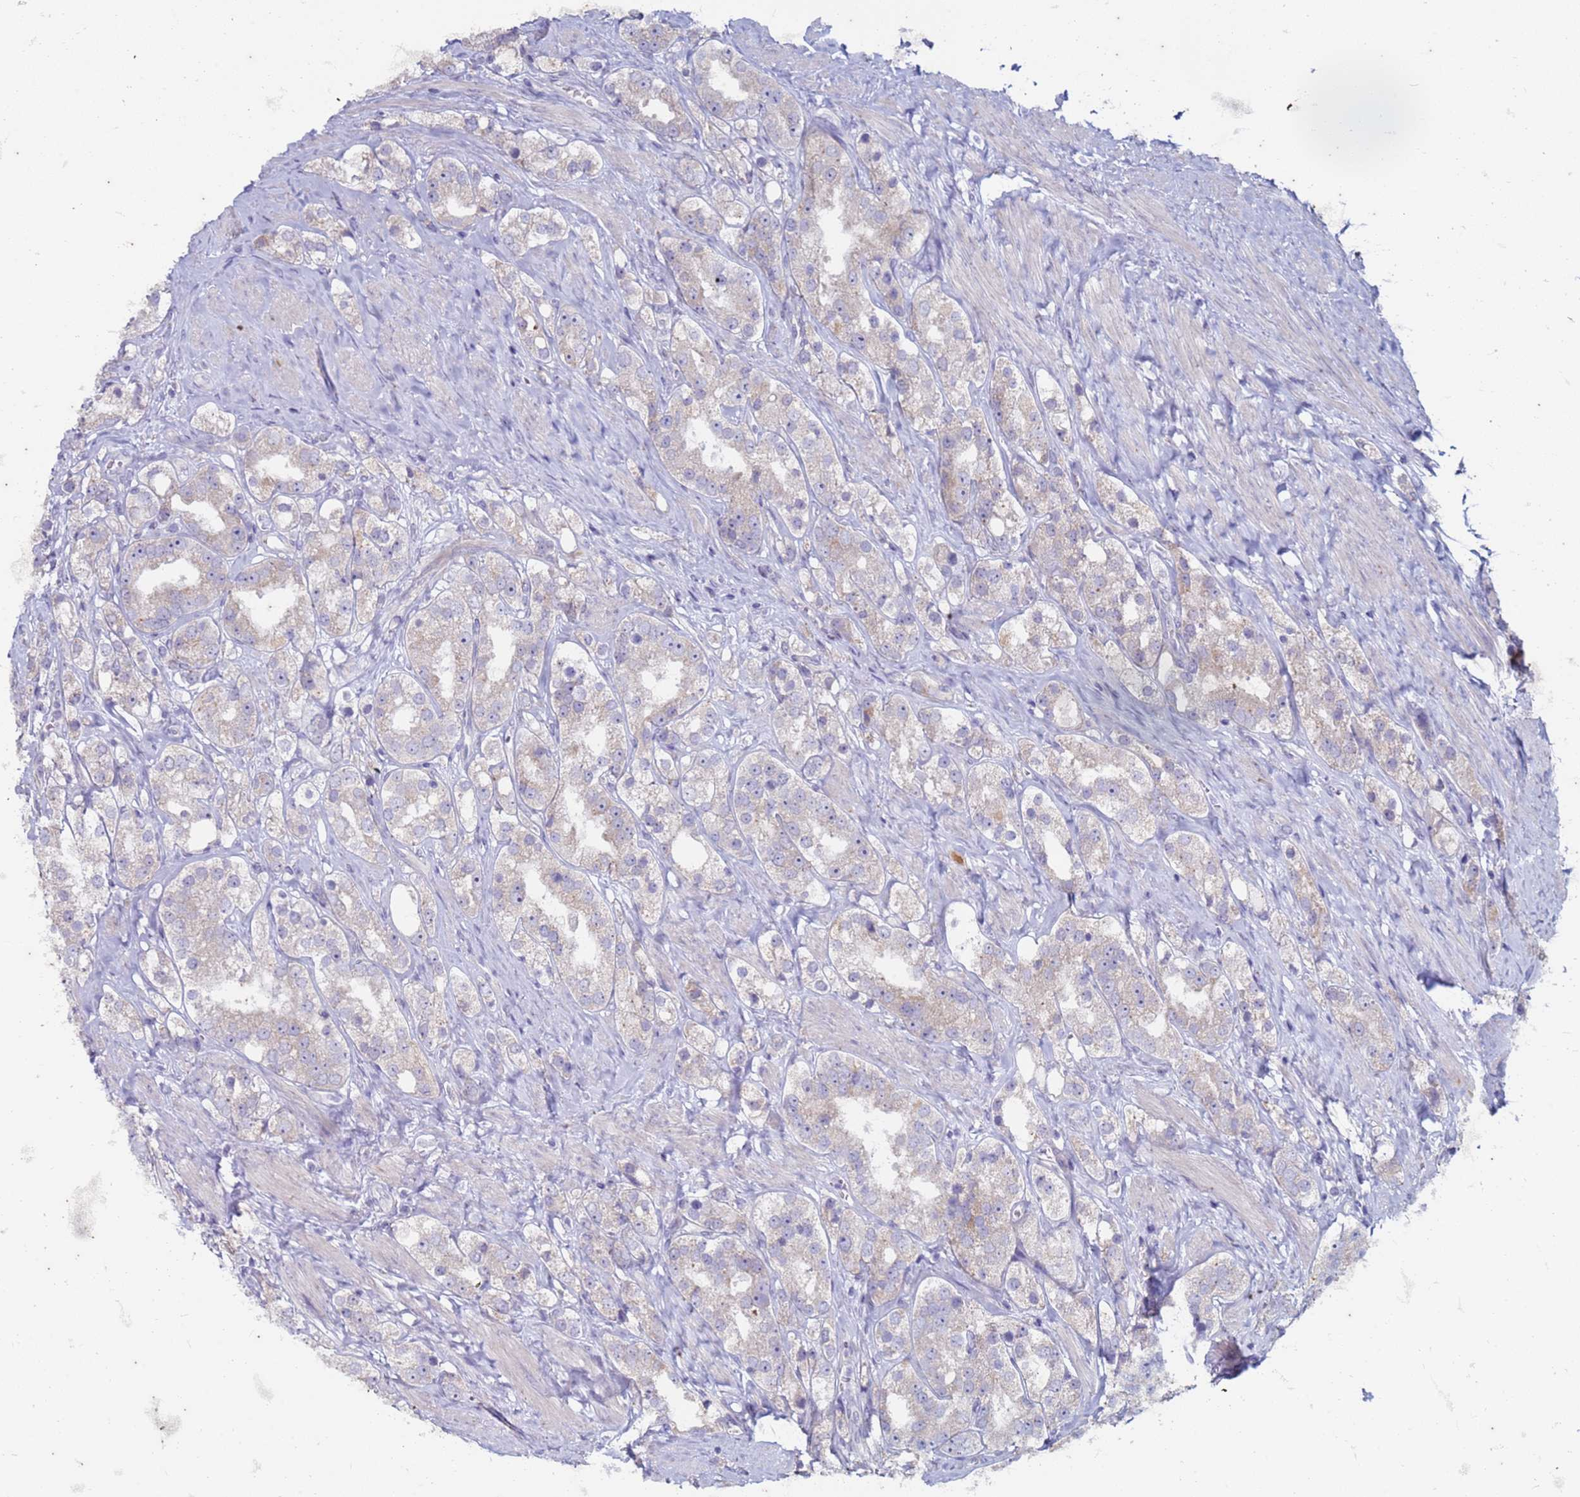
{"staining": {"intensity": "negative", "quantity": "none", "location": "none"}, "tissue": "prostate cancer", "cell_type": "Tumor cells", "image_type": "cancer", "snomed": [{"axis": "morphology", "description": "Adenocarcinoma, NOS"}, {"axis": "topography", "description": "Prostate"}], "caption": "Human prostate cancer stained for a protein using immunohistochemistry displays no positivity in tumor cells.", "gene": "SUCO", "patient": {"sex": "male", "age": 79}}